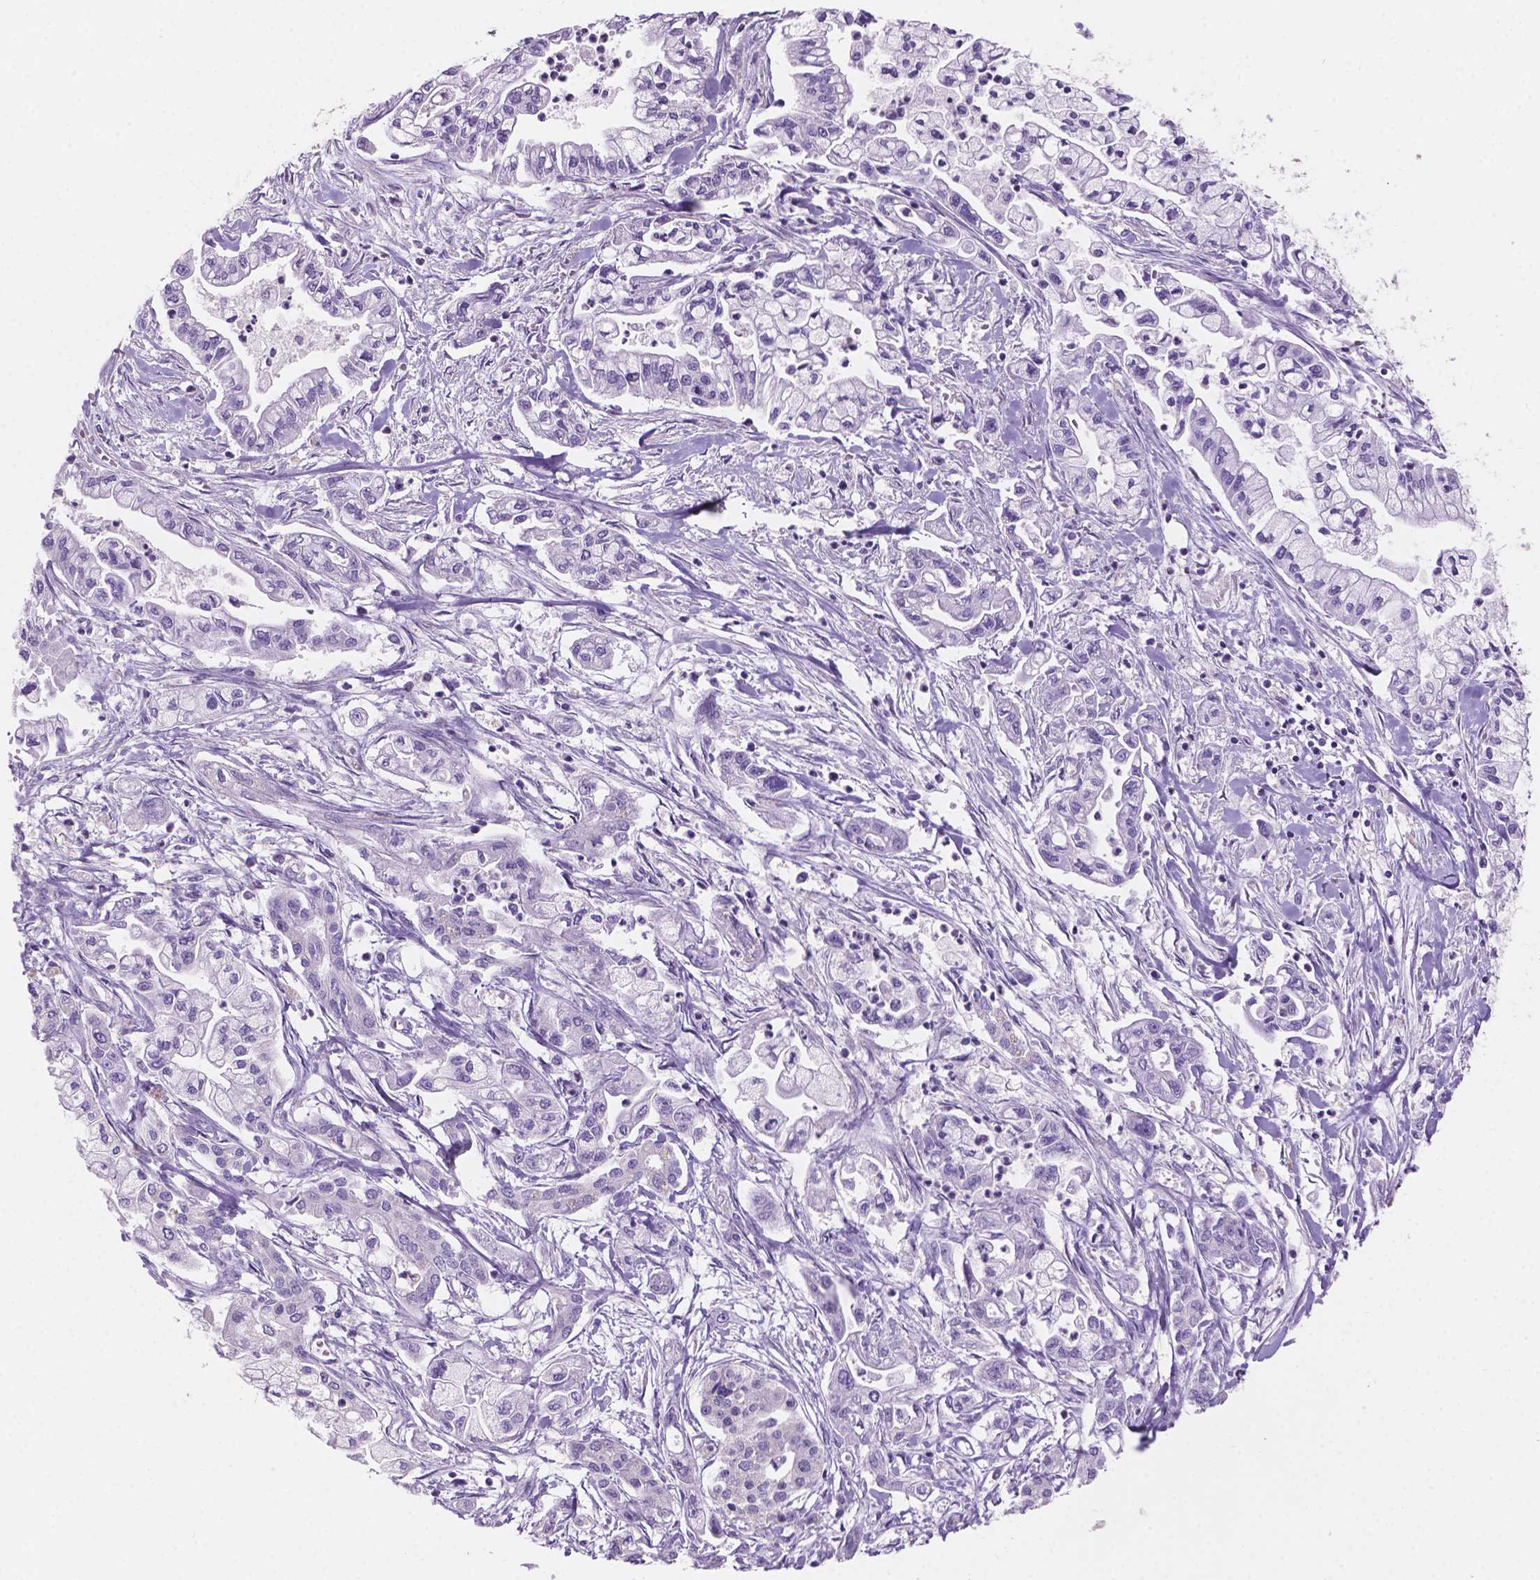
{"staining": {"intensity": "negative", "quantity": "none", "location": "none"}, "tissue": "pancreatic cancer", "cell_type": "Tumor cells", "image_type": "cancer", "snomed": [{"axis": "morphology", "description": "Adenocarcinoma, NOS"}, {"axis": "topography", "description": "Pancreas"}], "caption": "Immunohistochemistry (IHC) micrograph of neoplastic tissue: pancreatic adenocarcinoma stained with DAB reveals no significant protein staining in tumor cells.", "gene": "SBSN", "patient": {"sex": "male", "age": 54}}